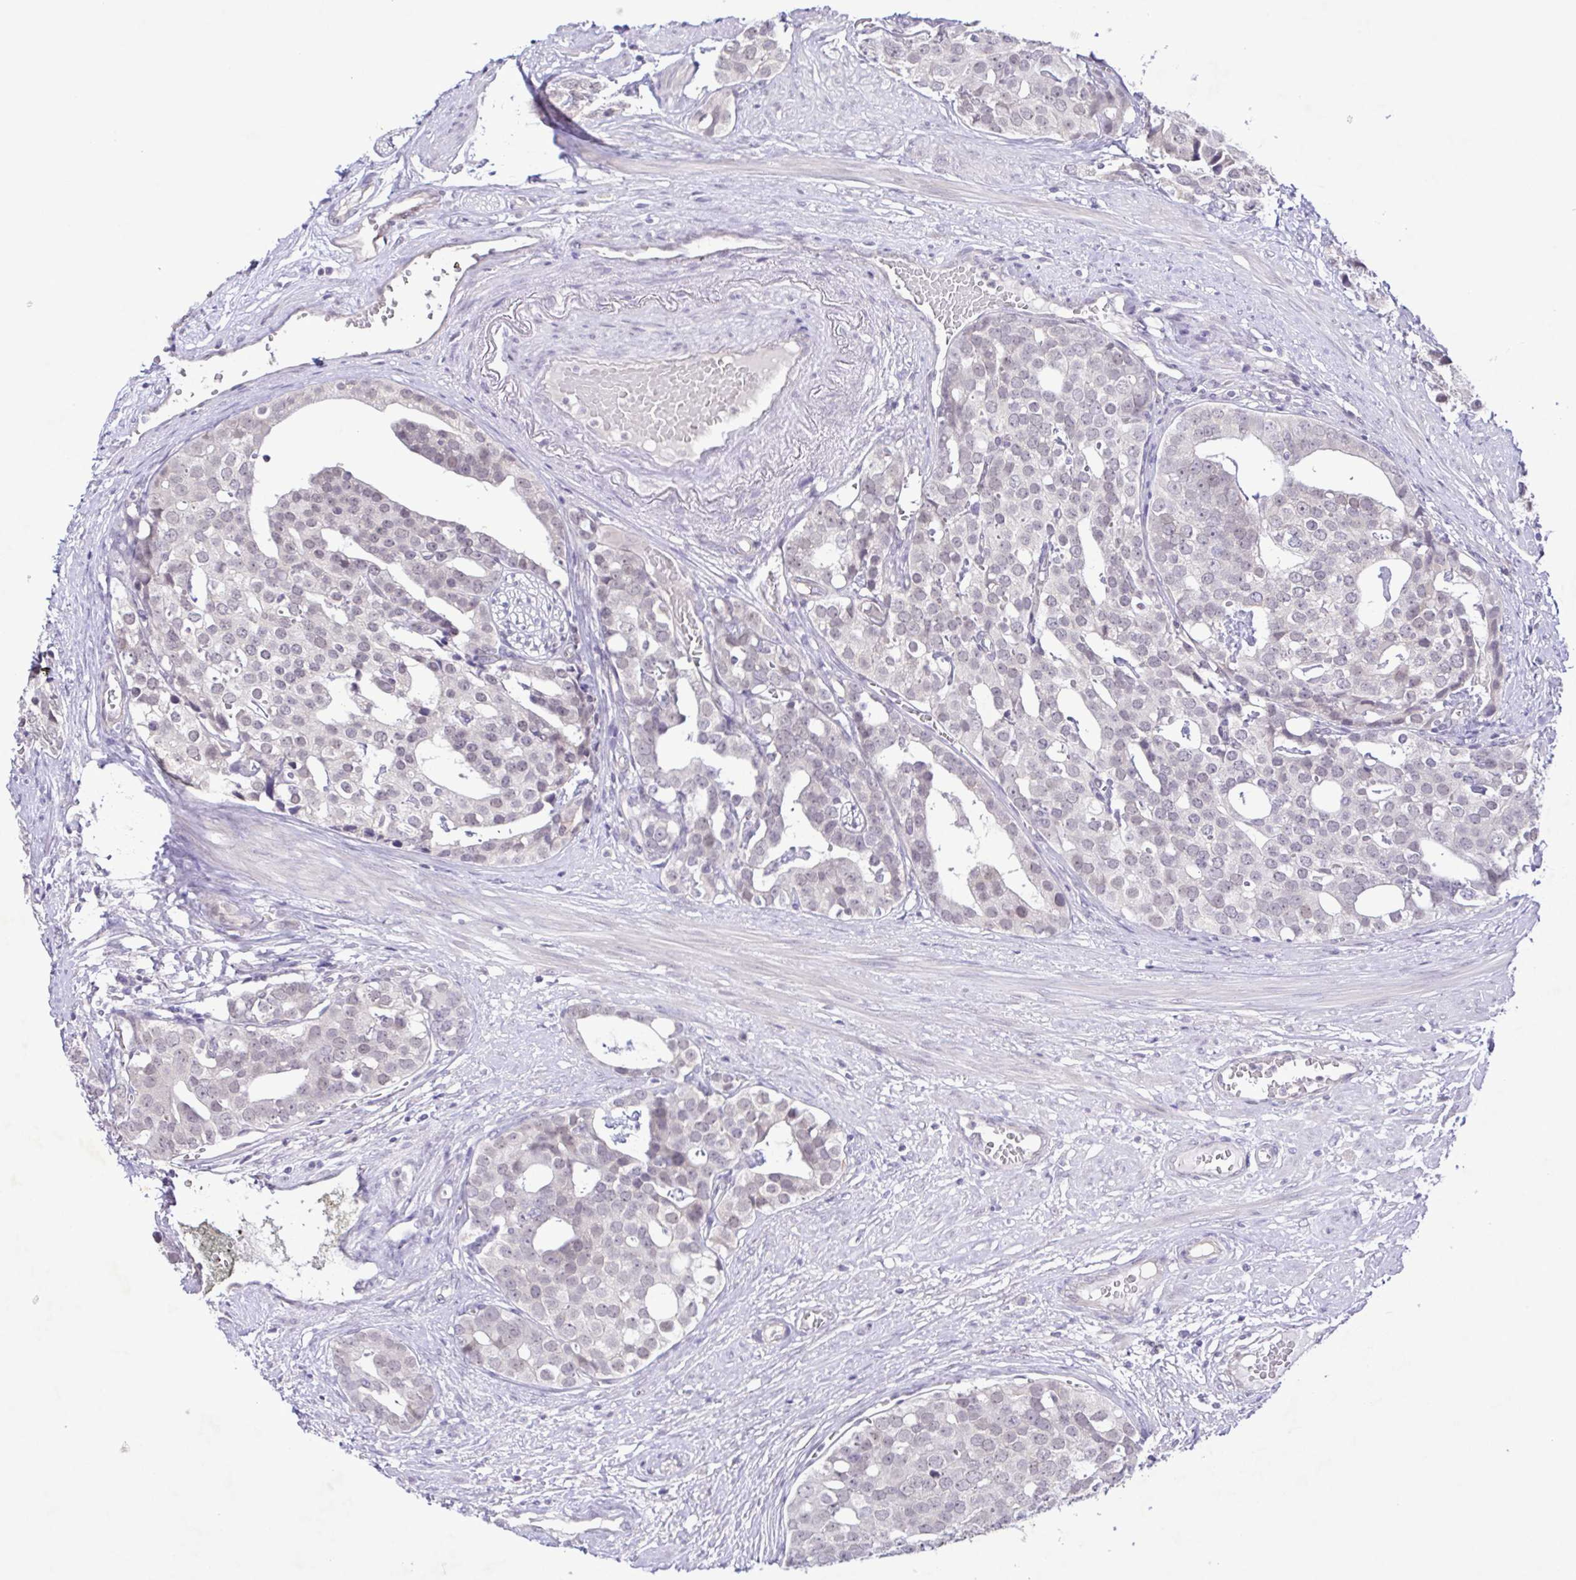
{"staining": {"intensity": "negative", "quantity": "none", "location": "none"}, "tissue": "prostate cancer", "cell_type": "Tumor cells", "image_type": "cancer", "snomed": [{"axis": "morphology", "description": "Adenocarcinoma, High grade"}, {"axis": "topography", "description": "Prostate"}], "caption": "Histopathology image shows no protein expression in tumor cells of adenocarcinoma (high-grade) (prostate) tissue.", "gene": "IL1RN", "patient": {"sex": "male", "age": 71}}